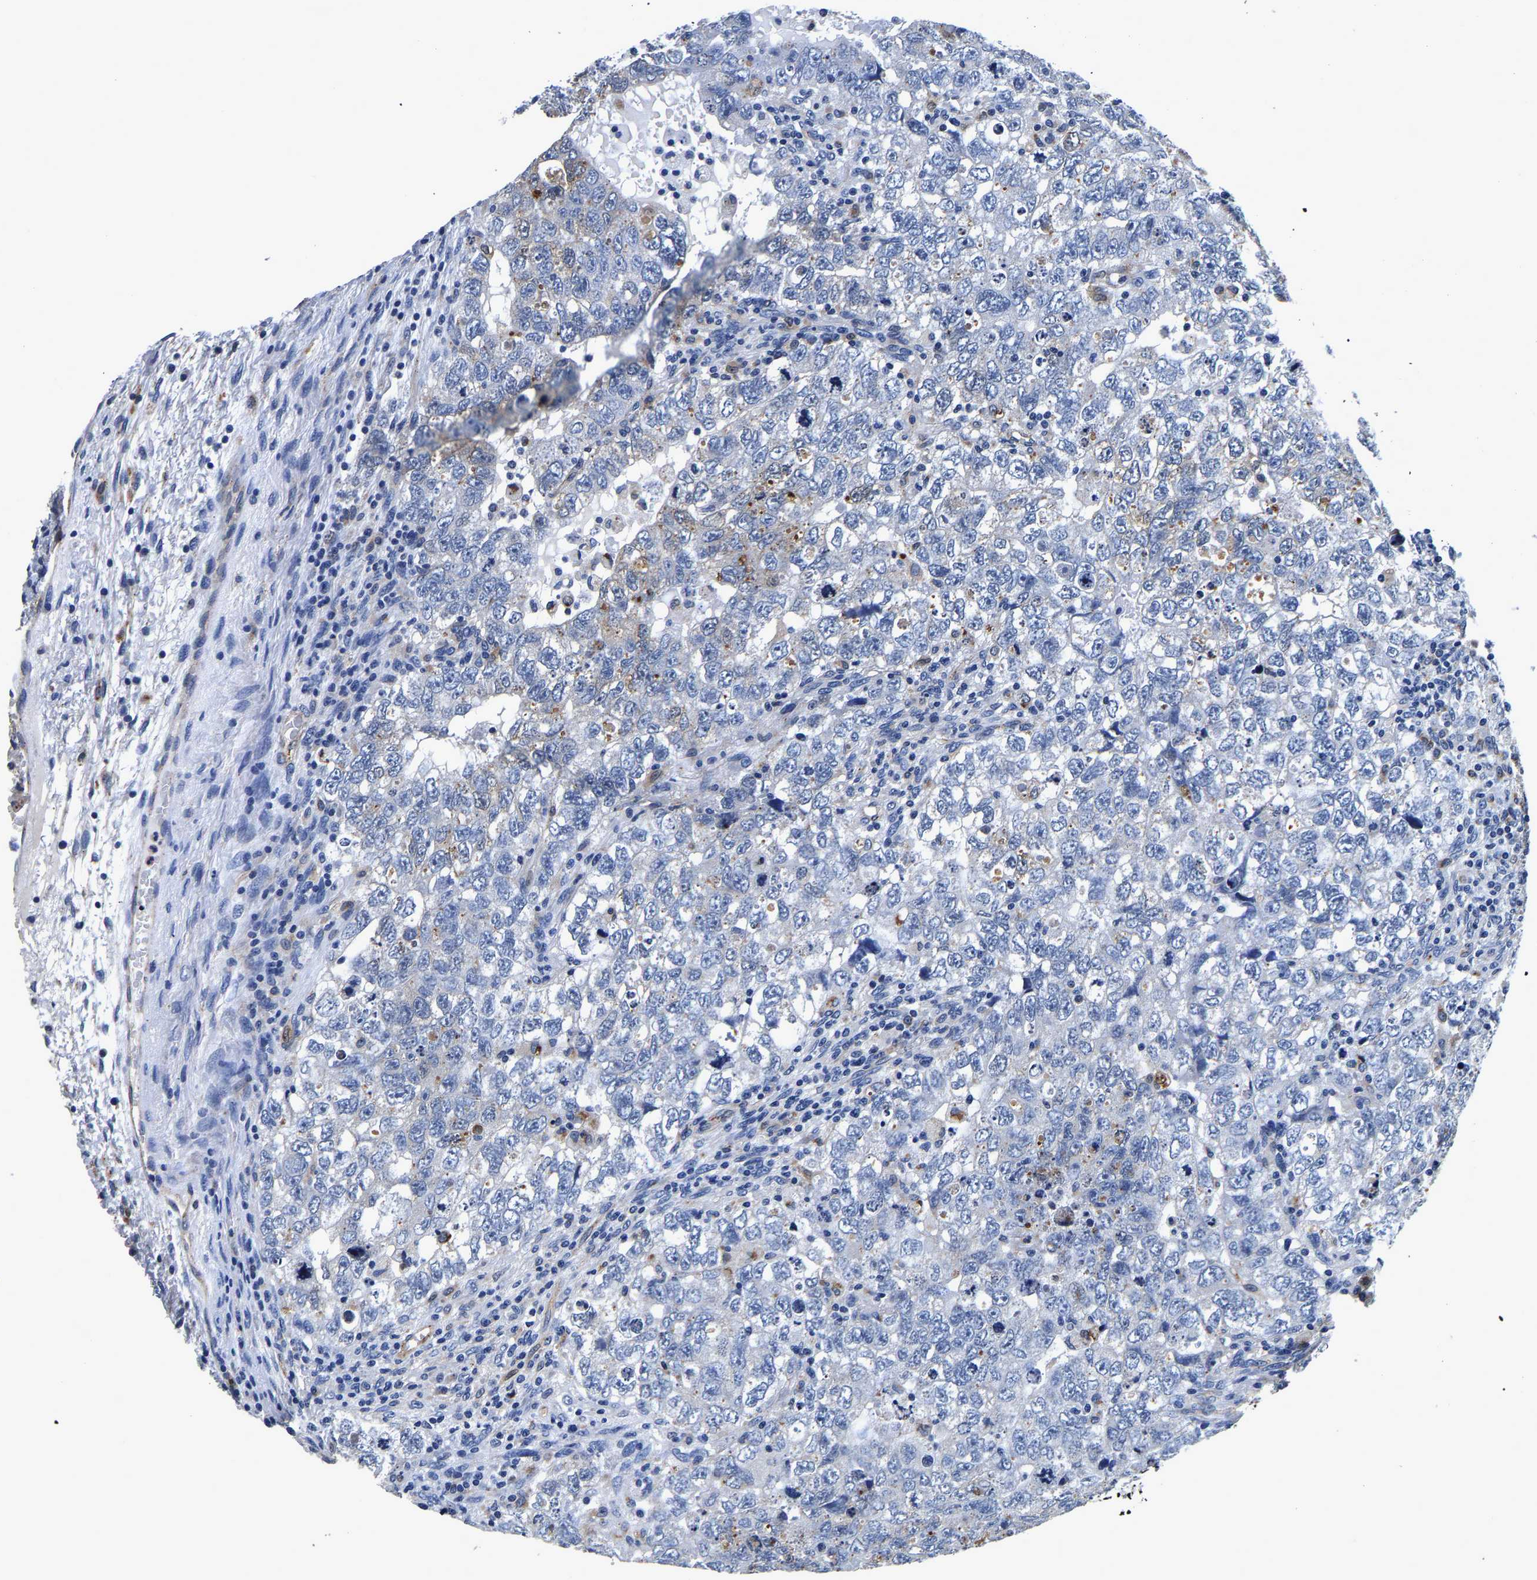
{"staining": {"intensity": "negative", "quantity": "none", "location": "none"}, "tissue": "testis cancer", "cell_type": "Tumor cells", "image_type": "cancer", "snomed": [{"axis": "morphology", "description": "Carcinoma, Embryonal, NOS"}, {"axis": "topography", "description": "Testis"}], "caption": "IHC micrograph of human testis cancer stained for a protein (brown), which shows no positivity in tumor cells. The staining is performed using DAB brown chromogen with nuclei counter-stained in using hematoxylin.", "gene": "GRN", "patient": {"sex": "male", "age": 36}}